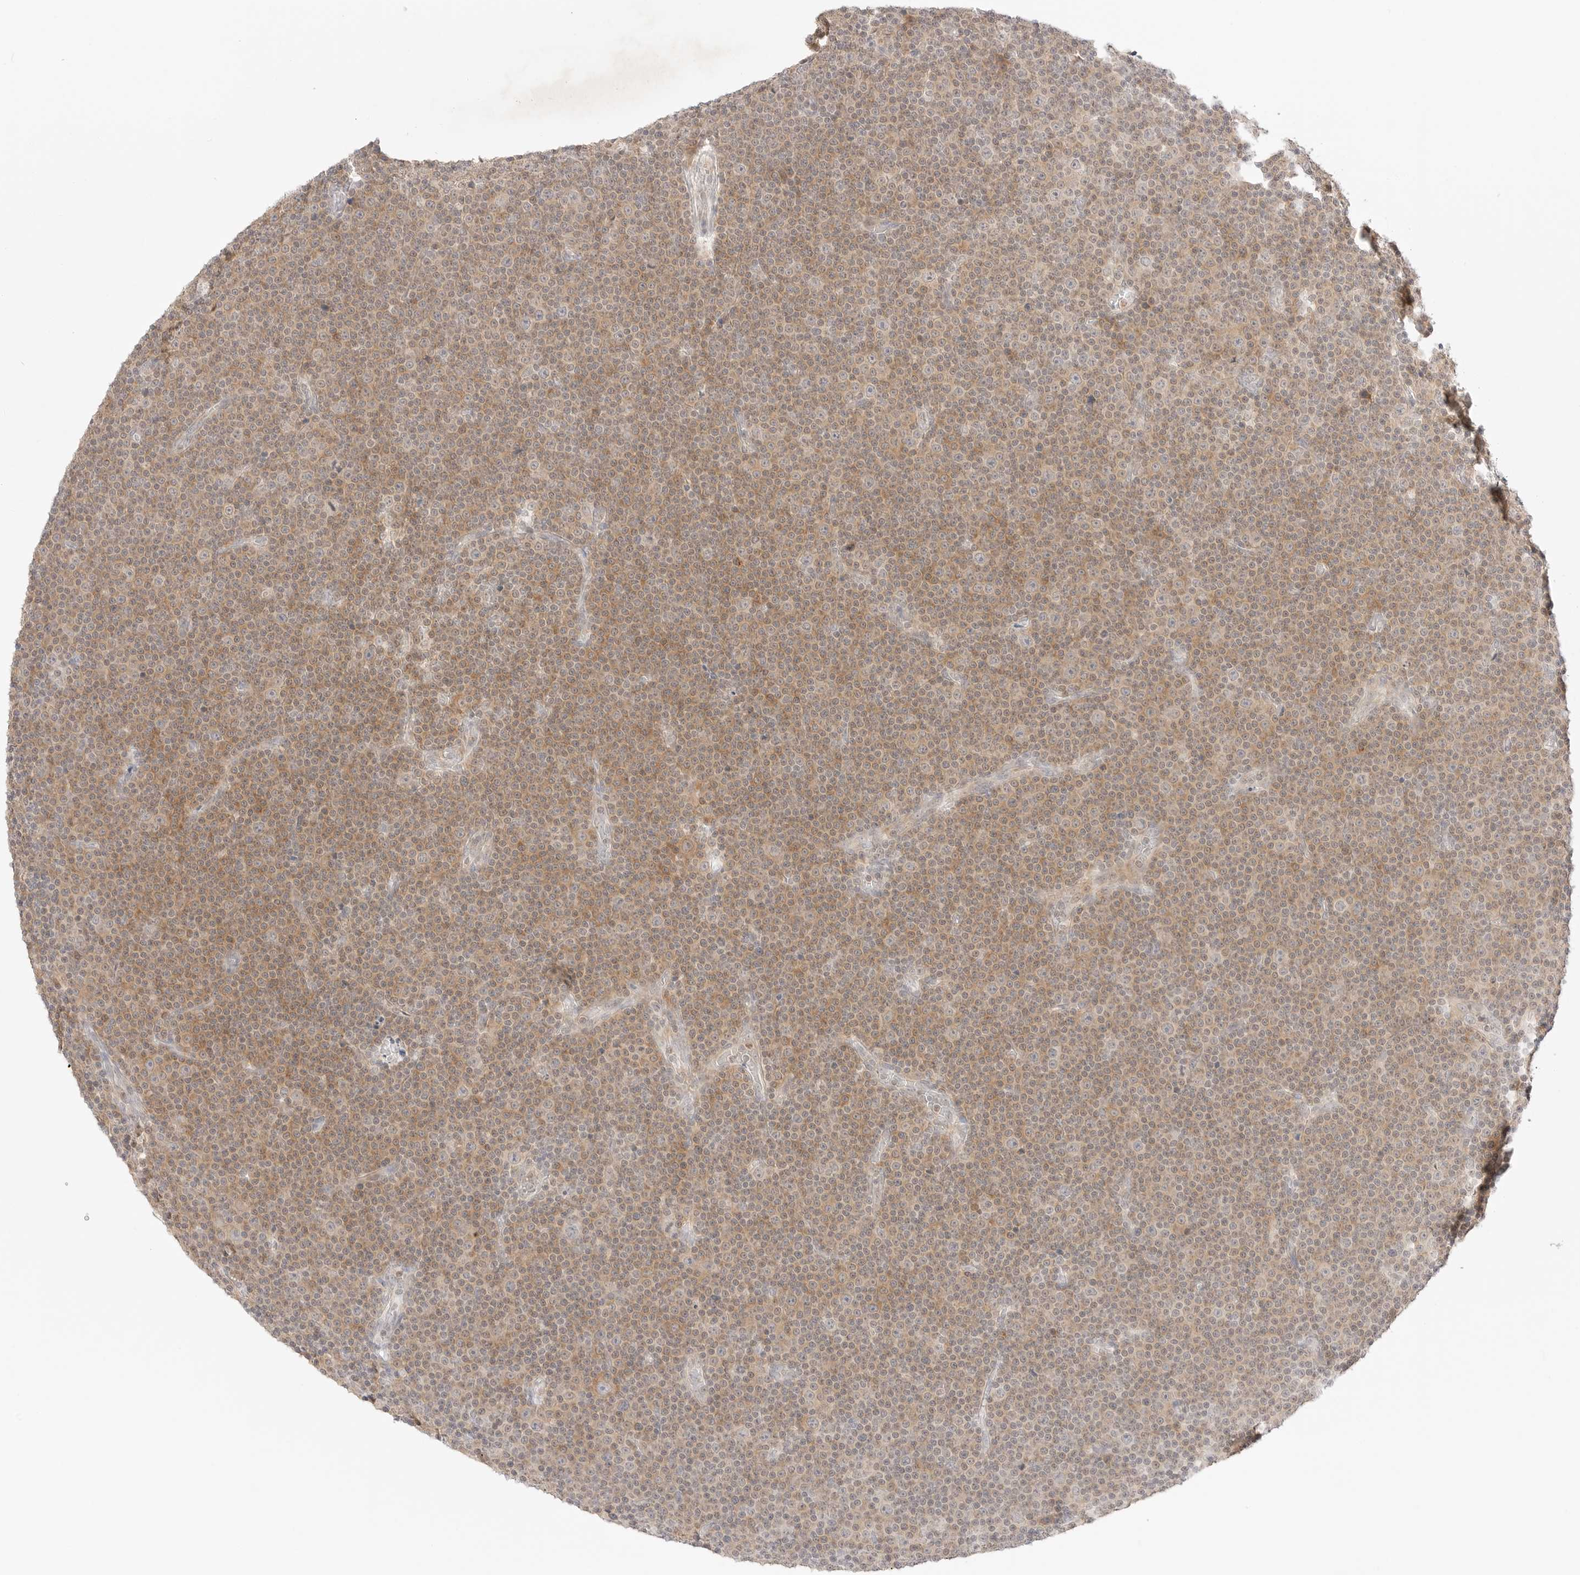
{"staining": {"intensity": "moderate", "quantity": "<25%", "location": "cytoplasmic/membranous"}, "tissue": "lymphoma", "cell_type": "Tumor cells", "image_type": "cancer", "snomed": [{"axis": "morphology", "description": "Malignant lymphoma, non-Hodgkin's type, Low grade"}, {"axis": "topography", "description": "Lymph node"}], "caption": "Protein staining displays moderate cytoplasmic/membranous positivity in about <25% of tumor cells in low-grade malignant lymphoma, non-Hodgkin's type. (IHC, brightfield microscopy, high magnification).", "gene": "GNAS", "patient": {"sex": "female", "age": 67}}